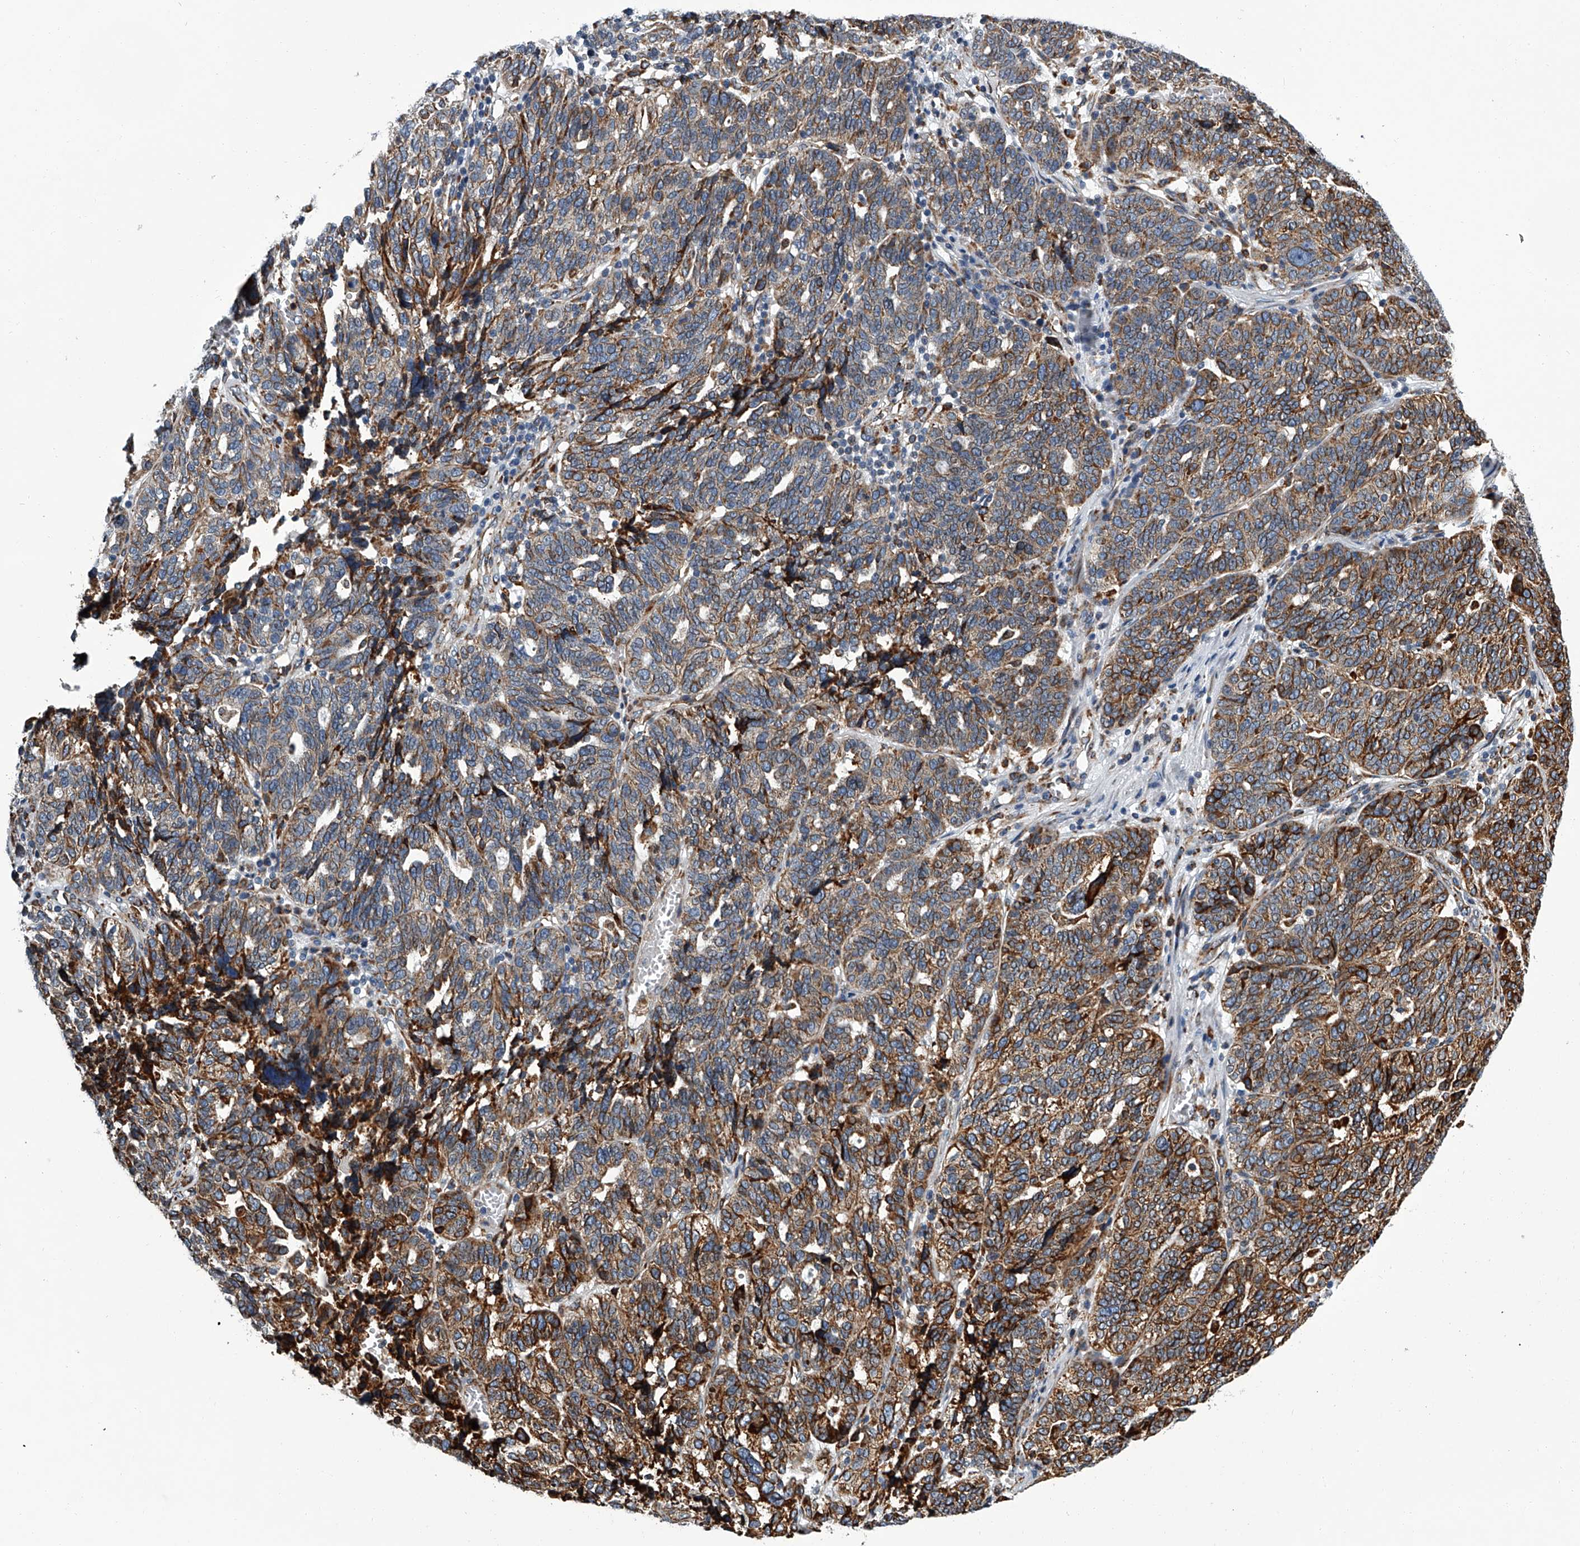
{"staining": {"intensity": "moderate", "quantity": ">75%", "location": "cytoplasmic/membranous"}, "tissue": "ovarian cancer", "cell_type": "Tumor cells", "image_type": "cancer", "snomed": [{"axis": "morphology", "description": "Cystadenocarcinoma, serous, NOS"}, {"axis": "topography", "description": "Ovary"}], "caption": "Ovarian cancer tissue demonstrates moderate cytoplasmic/membranous staining in approximately >75% of tumor cells, visualized by immunohistochemistry.", "gene": "TMEM63C", "patient": {"sex": "female", "age": 59}}